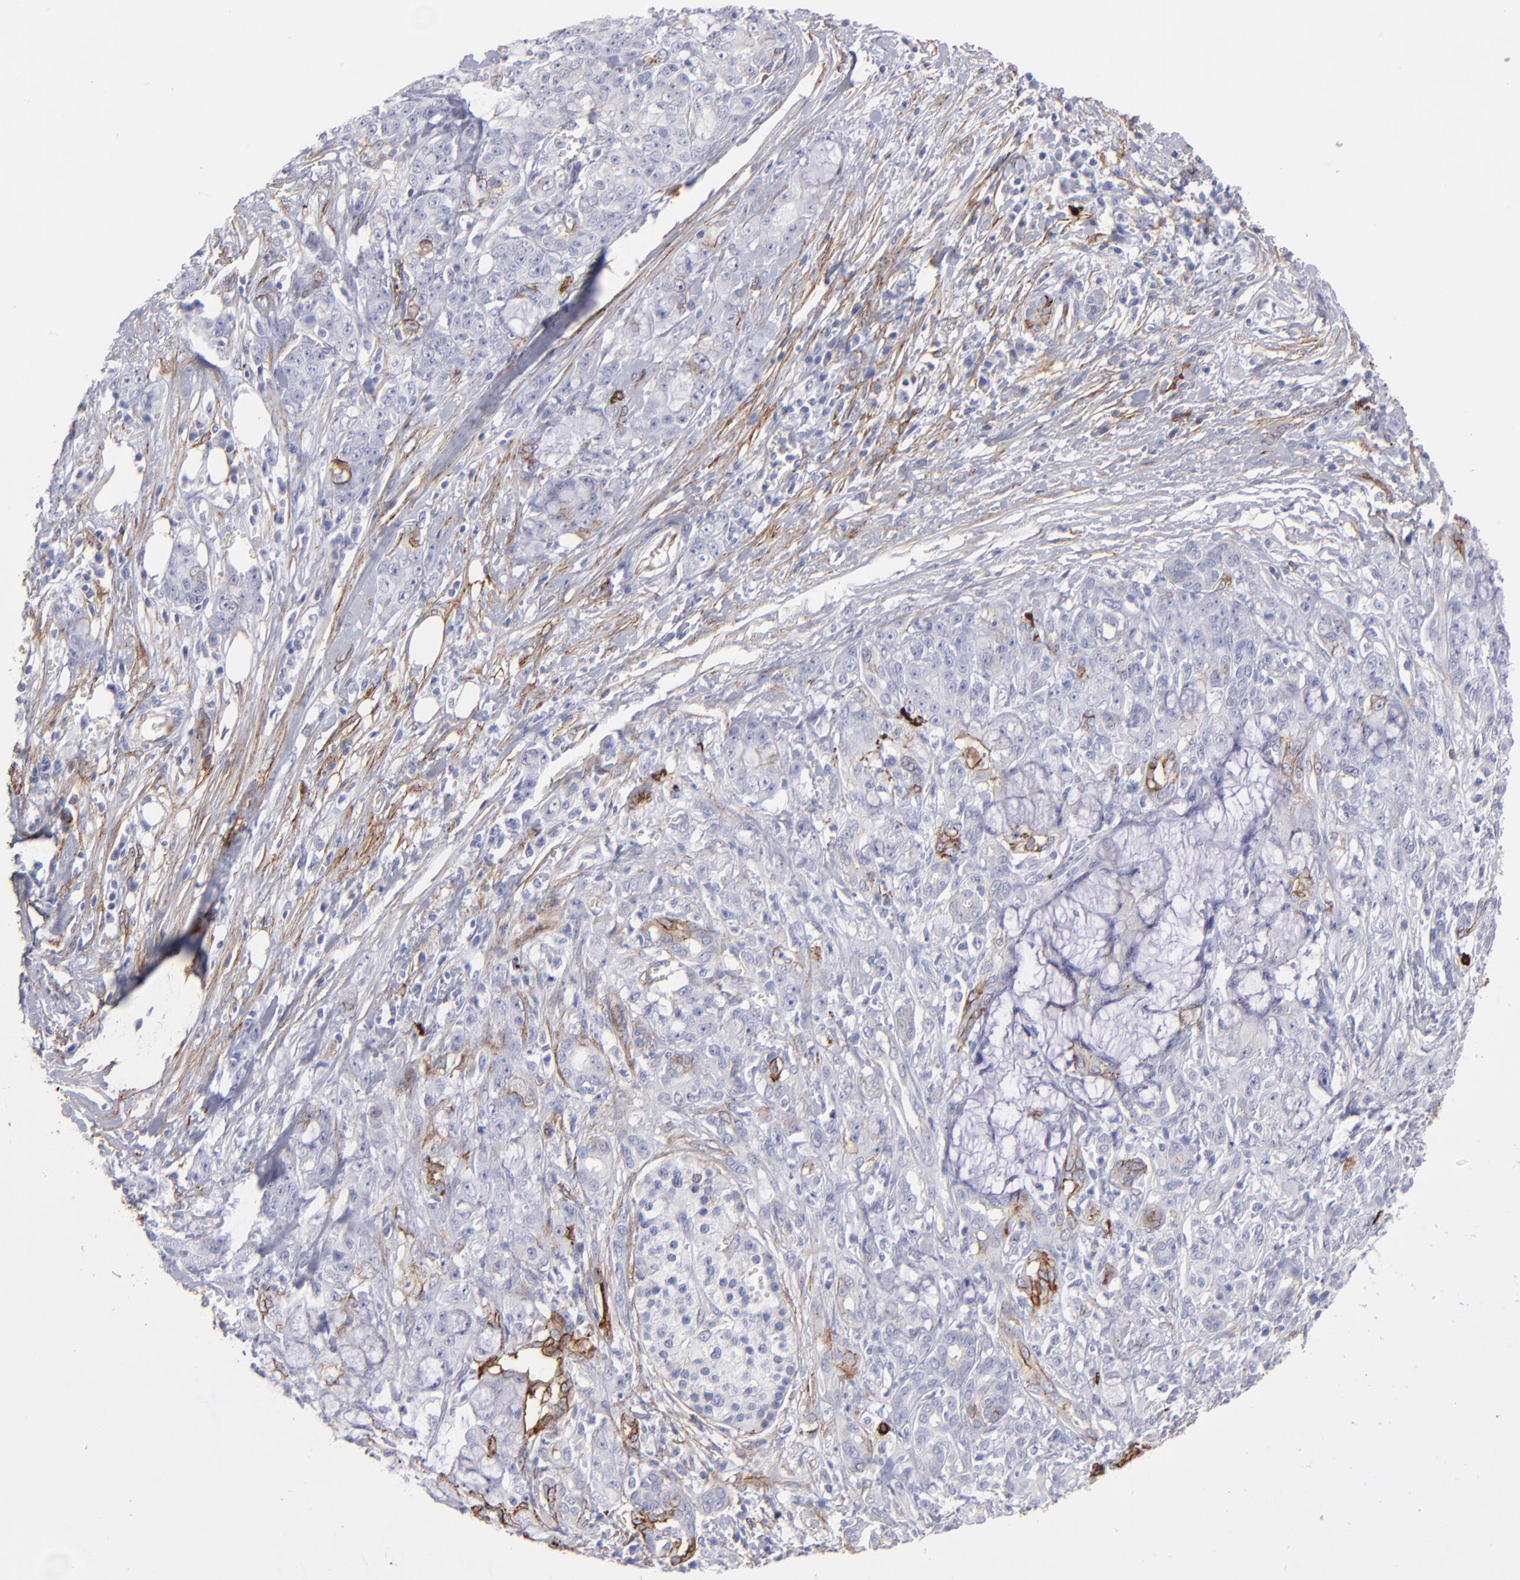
{"staining": {"intensity": "negative", "quantity": "none", "location": "none"}, "tissue": "pancreatic cancer", "cell_type": "Tumor cells", "image_type": "cancer", "snomed": [{"axis": "morphology", "description": "Adenocarcinoma, NOS"}, {"axis": "topography", "description": "Pancreas"}], "caption": "There is no significant positivity in tumor cells of adenocarcinoma (pancreatic). The staining was performed using DAB (3,3'-diaminobenzidine) to visualize the protein expression in brown, while the nuclei were stained in blue with hematoxylin (Magnification: 20x).", "gene": "AHNAK2", "patient": {"sex": "female", "age": 73}}